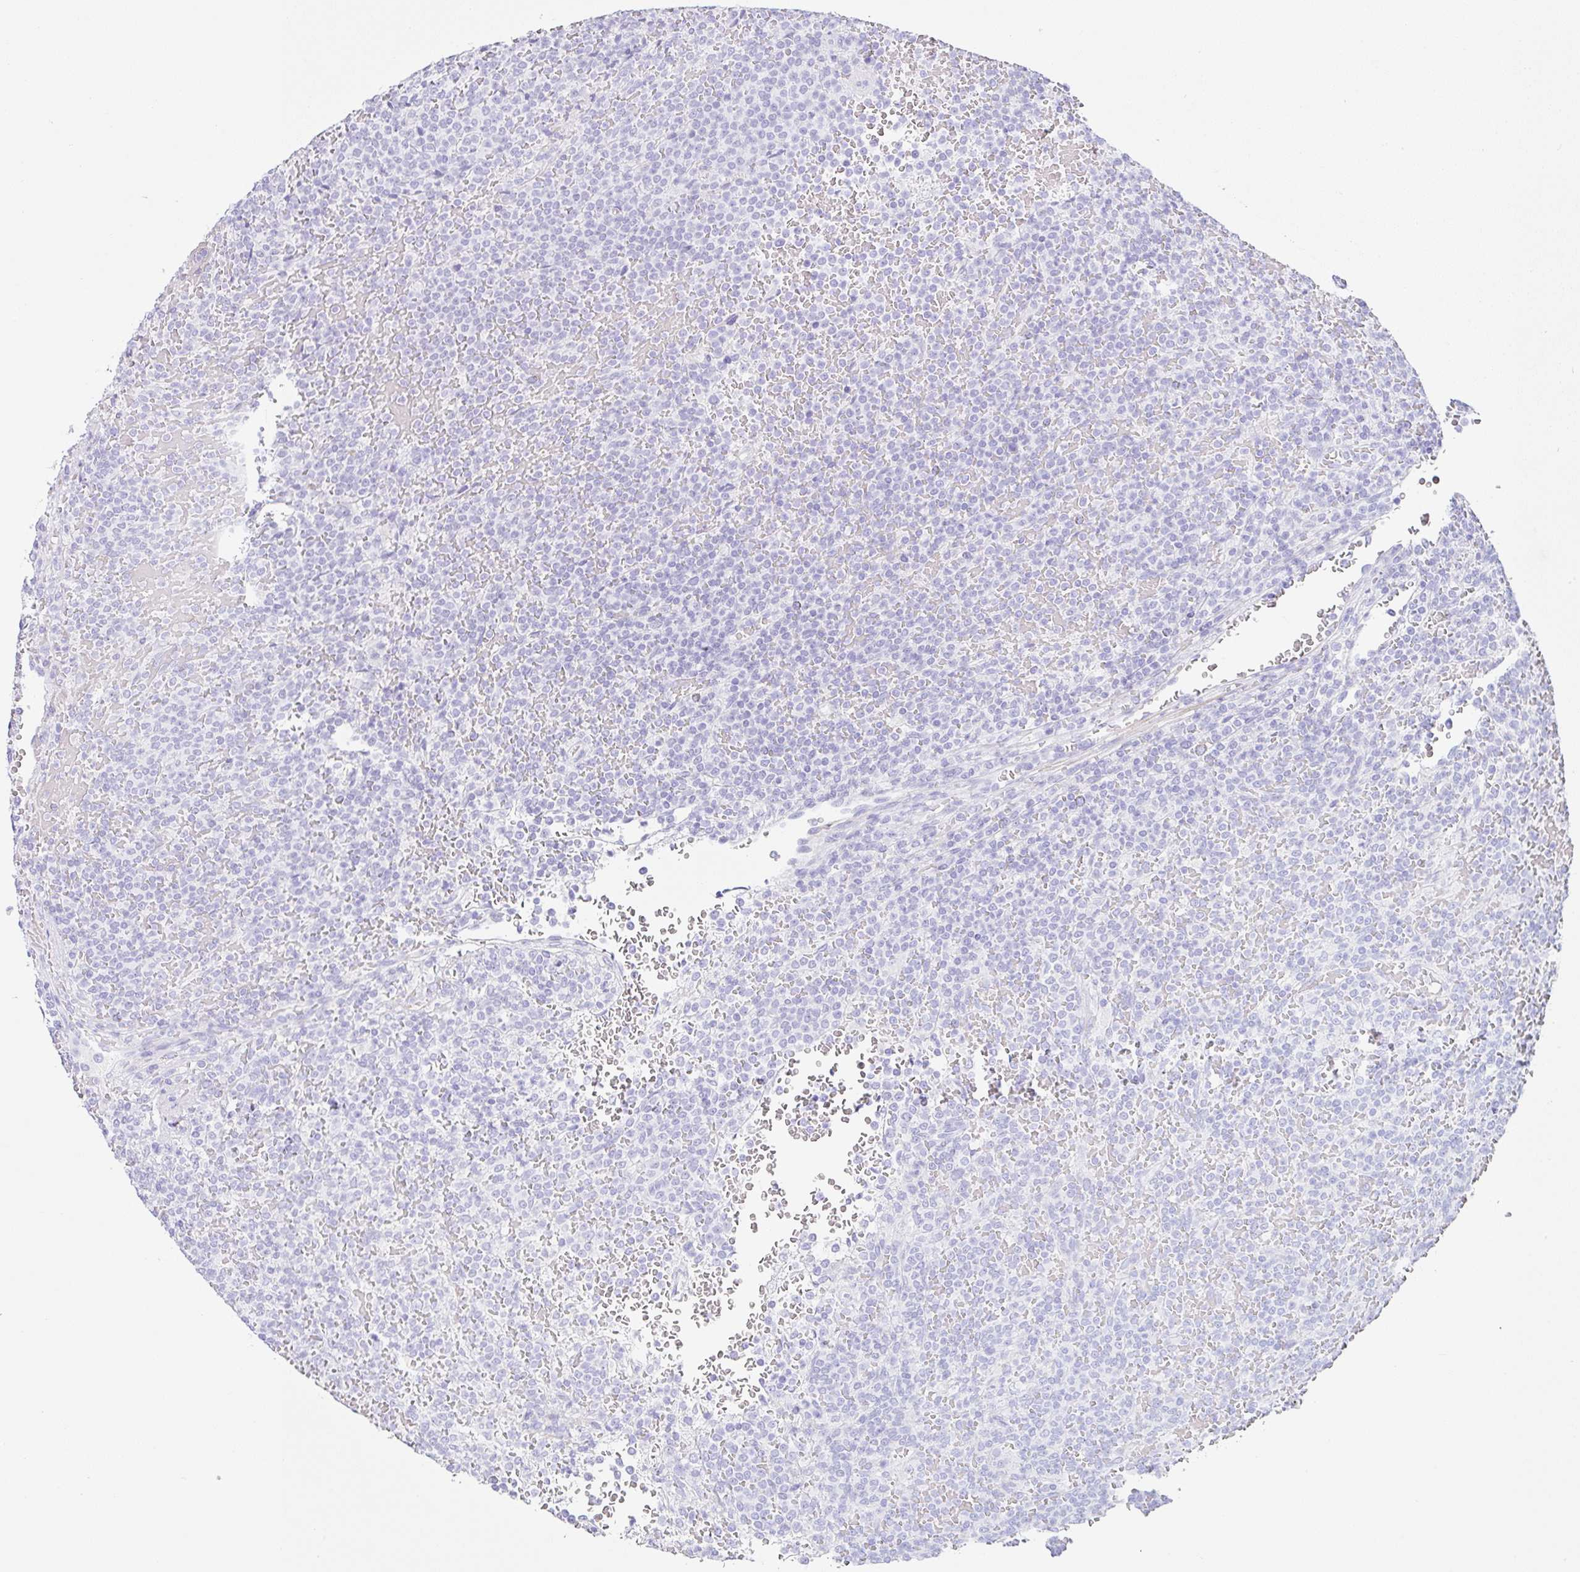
{"staining": {"intensity": "negative", "quantity": "none", "location": "none"}, "tissue": "lymphoma", "cell_type": "Tumor cells", "image_type": "cancer", "snomed": [{"axis": "morphology", "description": "Malignant lymphoma, non-Hodgkin's type, Low grade"}, {"axis": "topography", "description": "Spleen"}], "caption": "Lymphoma was stained to show a protein in brown. There is no significant positivity in tumor cells.", "gene": "CLDND2", "patient": {"sex": "male", "age": 60}}